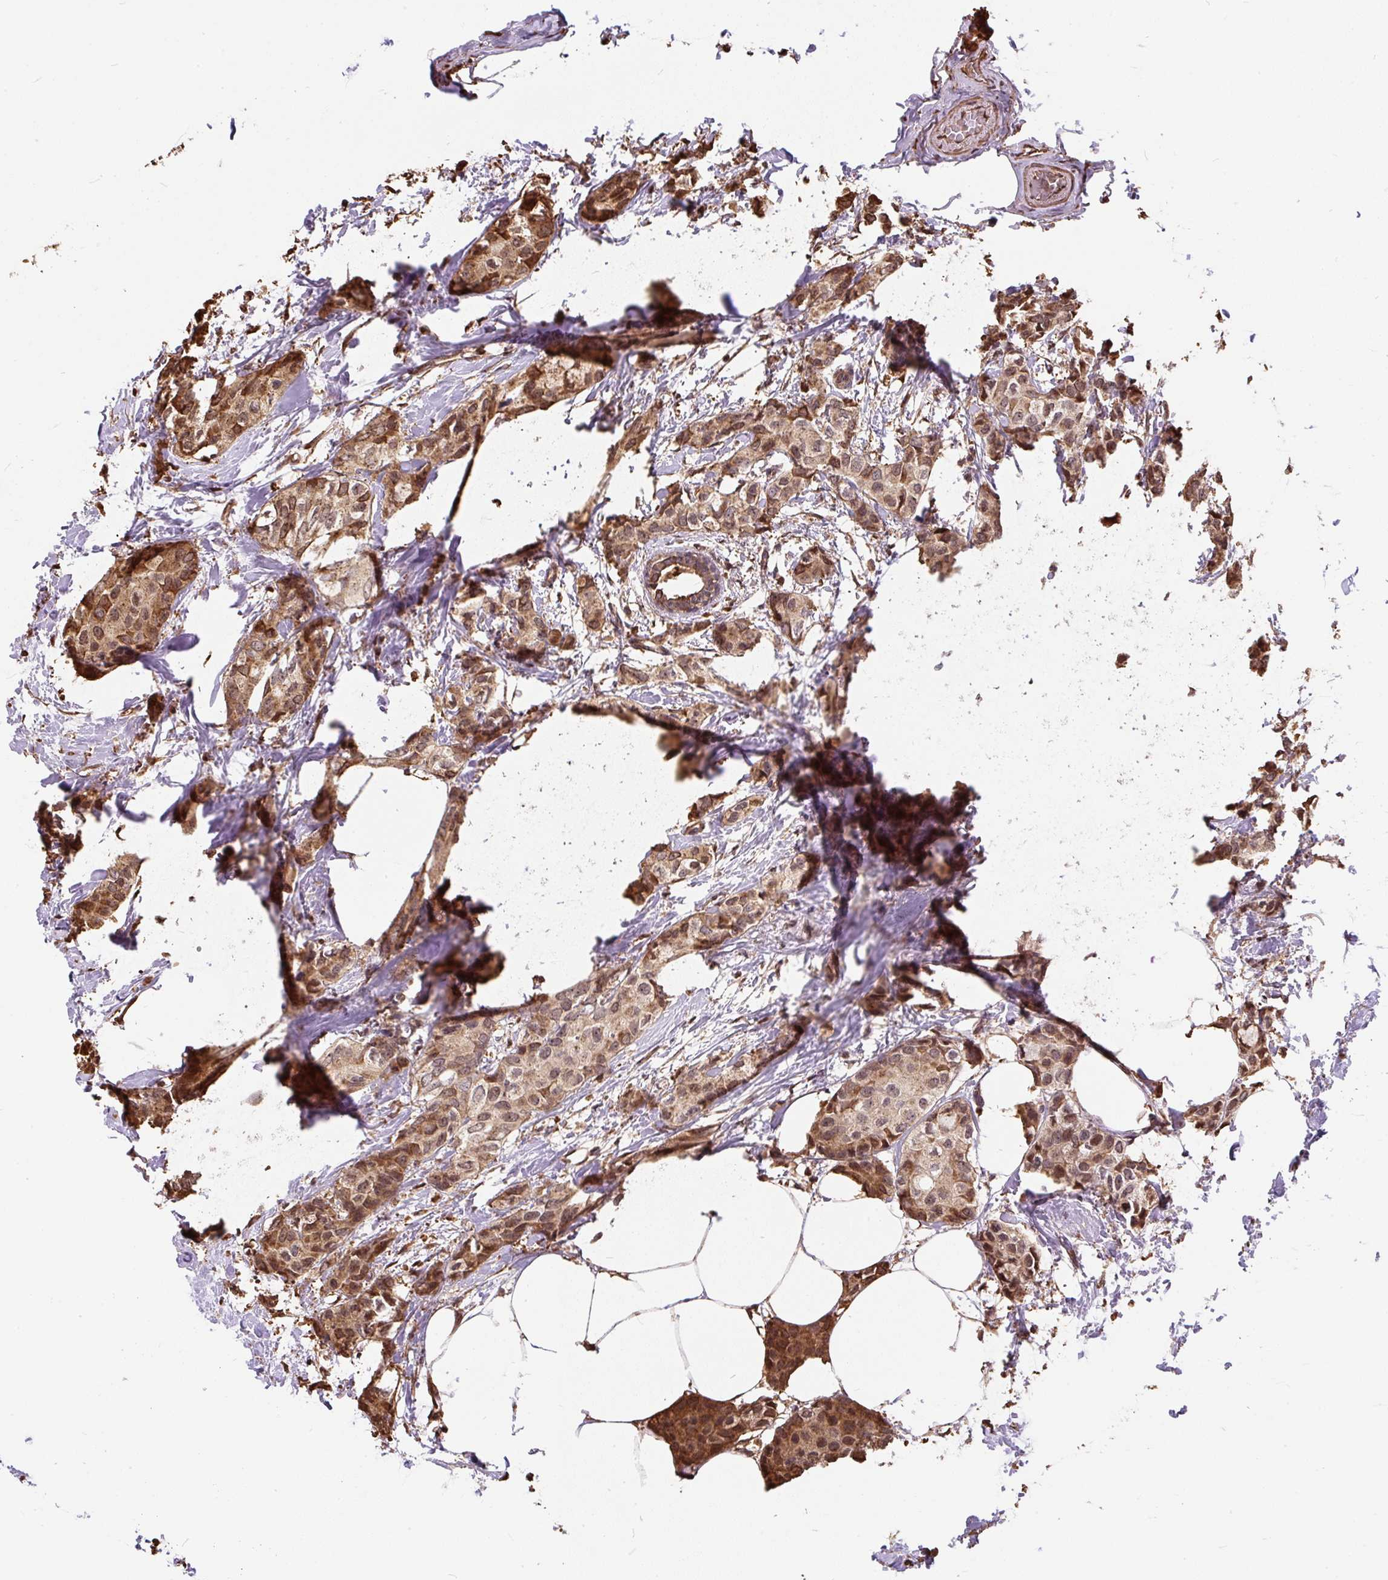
{"staining": {"intensity": "moderate", "quantity": ">75%", "location": "cytoplasmic/membranous,nuclear"}, "tissue": "breast cancer", "cell_type": "Tumor cells", "image_type": "cancer", "snomed": [{"axis": "morphology", "description": "Duct carcinoma"}, {"axis": "topography", "description": "Breast"}], "caption": "Immunohistochemistry (IHC) staining of infiltrating ductal carcinoma (breast), which displays medium levels of moderate cytoplasmic/membranous and nuclear positivity in about >75% of tumor cells indicating moderate cytoplasmic/membranous and nuclear protein staining. The staining was performed using DAB (3,3'-diaminobenzidine) (brown) for protein detection and nuclei were counterstained in hematoxylin (blue).", "gene": "PUS7L", "patient": {"sex": "female", "age": 73}}